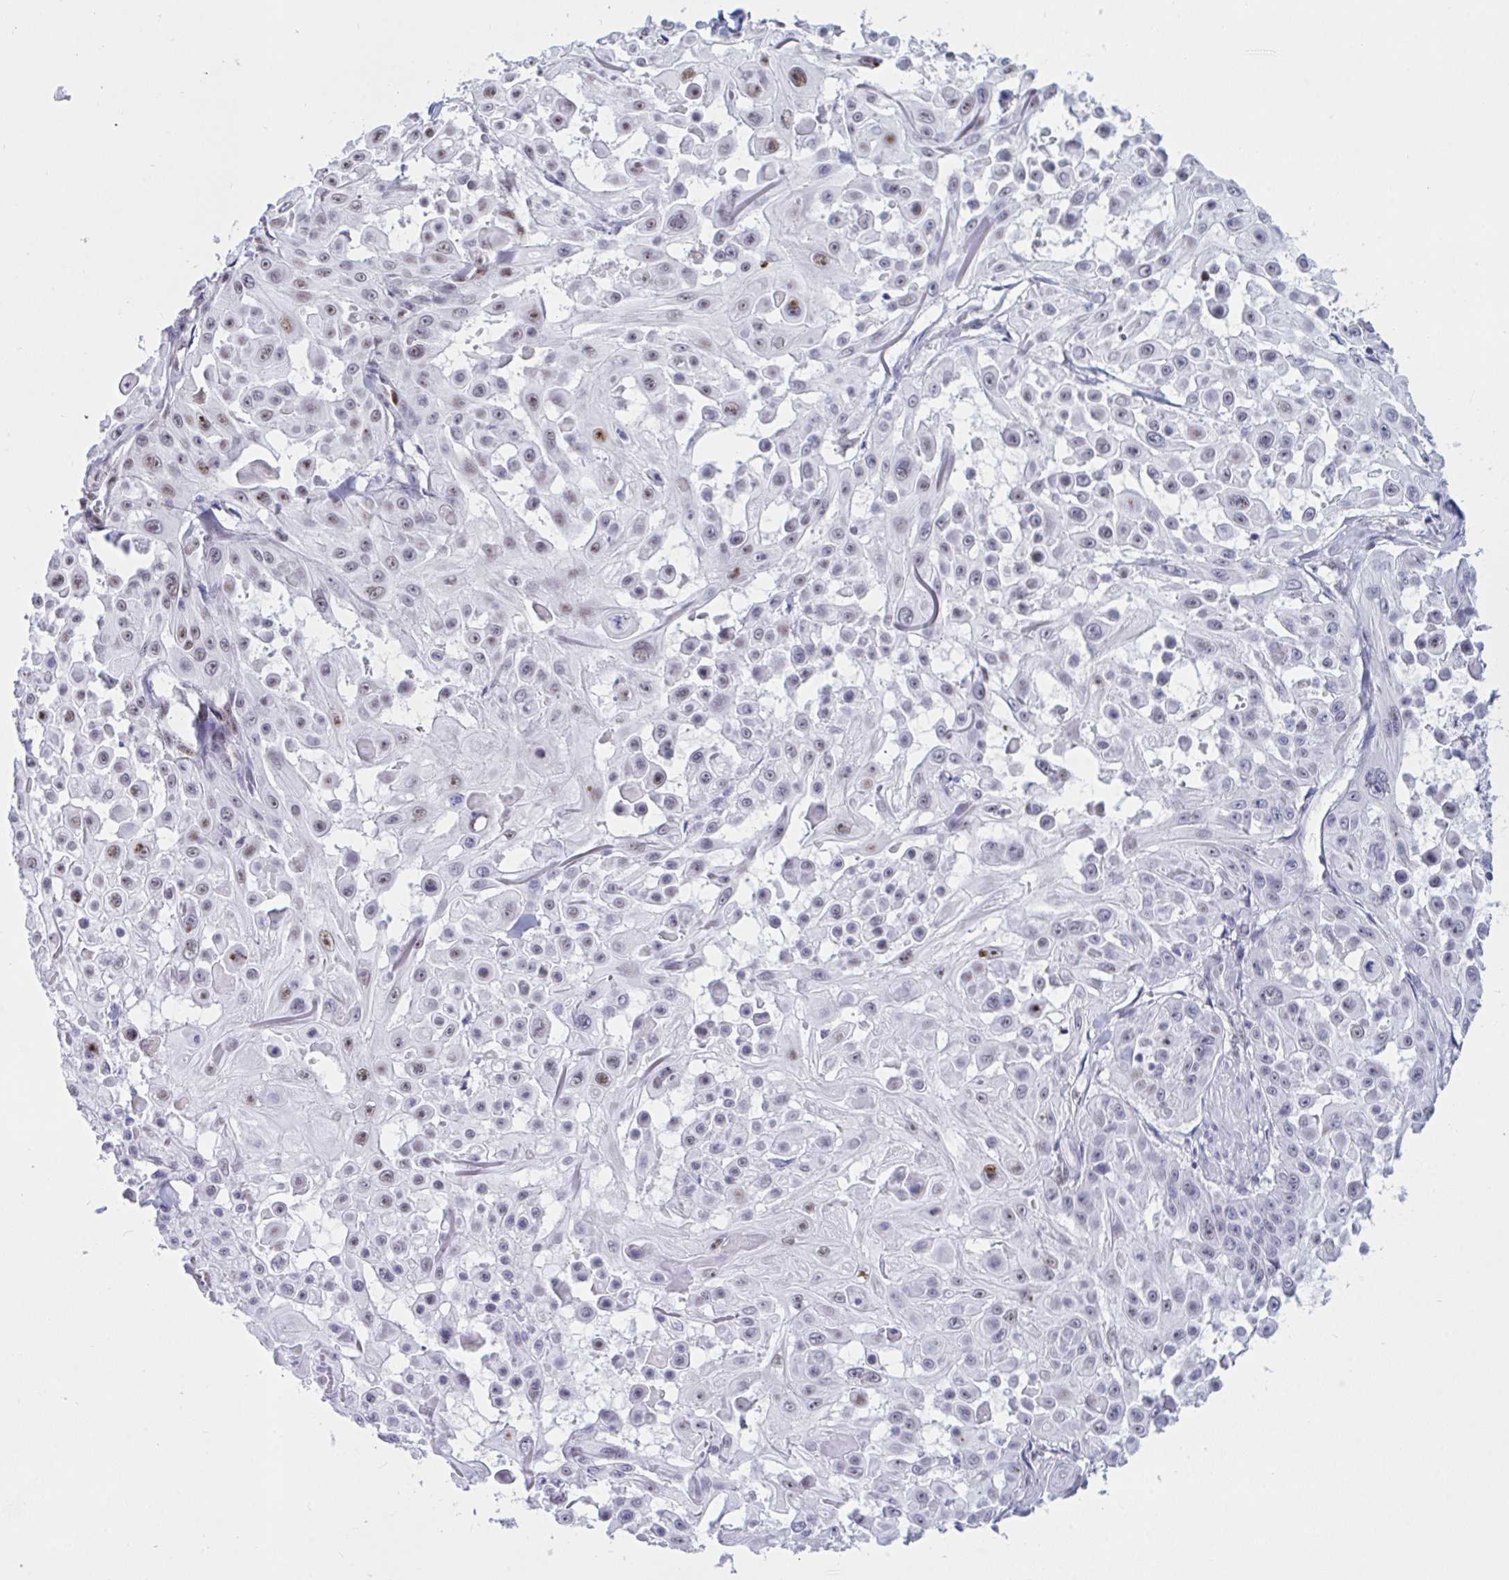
{"staining": {"intensity": "moderate", "quantity": "<25%", "location": "nuclear"}, "tissue": "skin cancer", "cell_type": "Tumor cells", "image_type": "cancer", "snomed": [{"axis": "morphology", "description": "Squamous cell carcinoma, NOS"}, {"axis": "topography", "description": "Skin"}], "caption": "A brown stain shows moderate nuclear staining of a protein in skin squamous cell carcinoma tumor cells.", "gene": "IKZF2", "patient": {"sex": "male", "age": 91}}